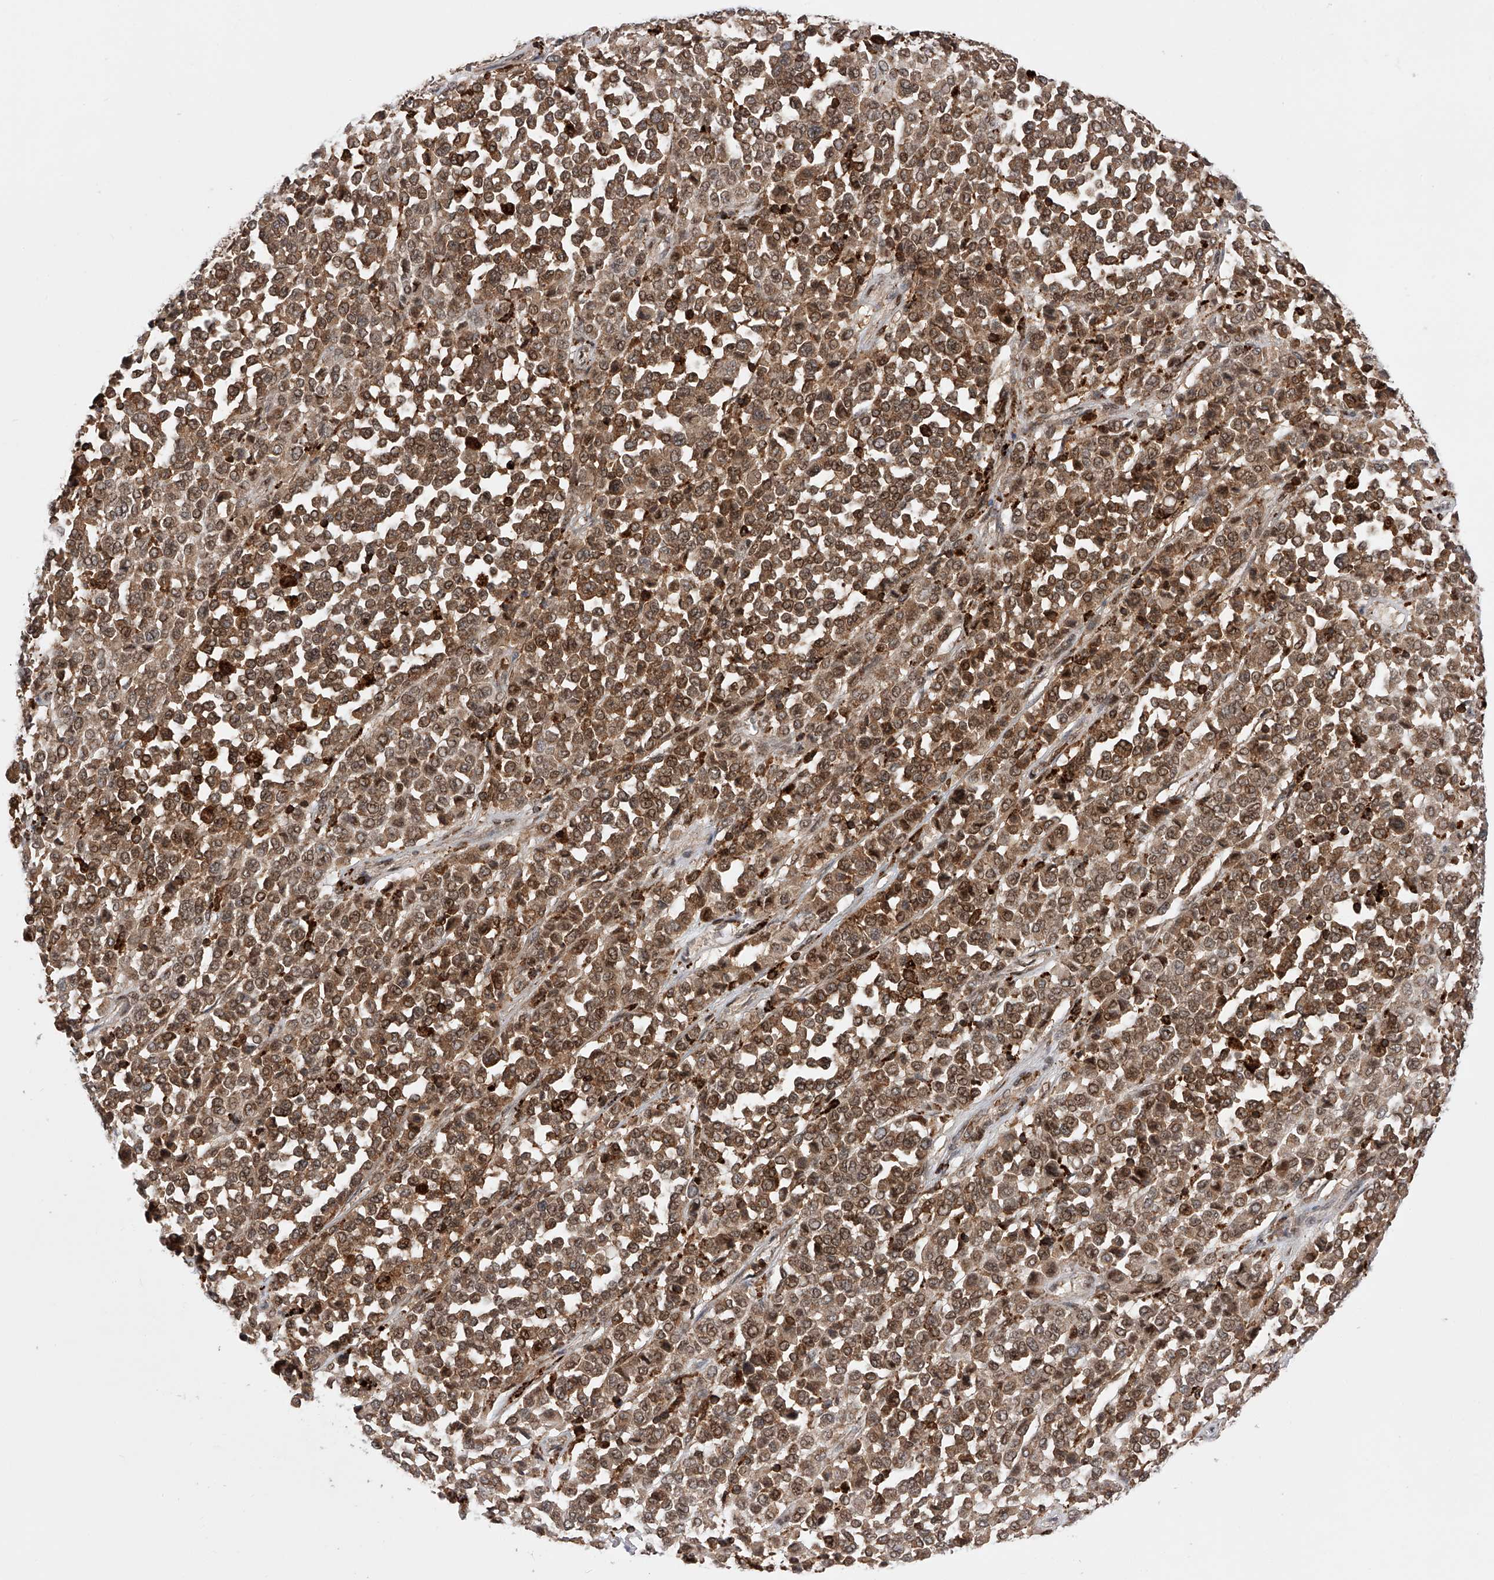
{"staining": {"intensity": "moderate", "quantity": ">75%", "location": "cytoplasmic/membranous,nuclear"}, "tissue": "melanoma", "cell_type": "Tumor cells", "image_type": "cancer", "snomed": [{"axis": "morphology", "description": "Malignant melanoma, Metastatic site"}, {"axis": "topography", "description": "Pancreas"}], "caption": "An immunohistochemistry histopathology image of neoplastic tissue is shown. Protein staining in brown highlights moderate cytoplasmic/membranous and nuclear positivity in malignant melanoma (metastatic site) within tumor cells. (Brightfield microscopy of DAB IHC at high magnification).", "gene": "ZNF280D", "patient": {"sex": "female", "age": 30}}